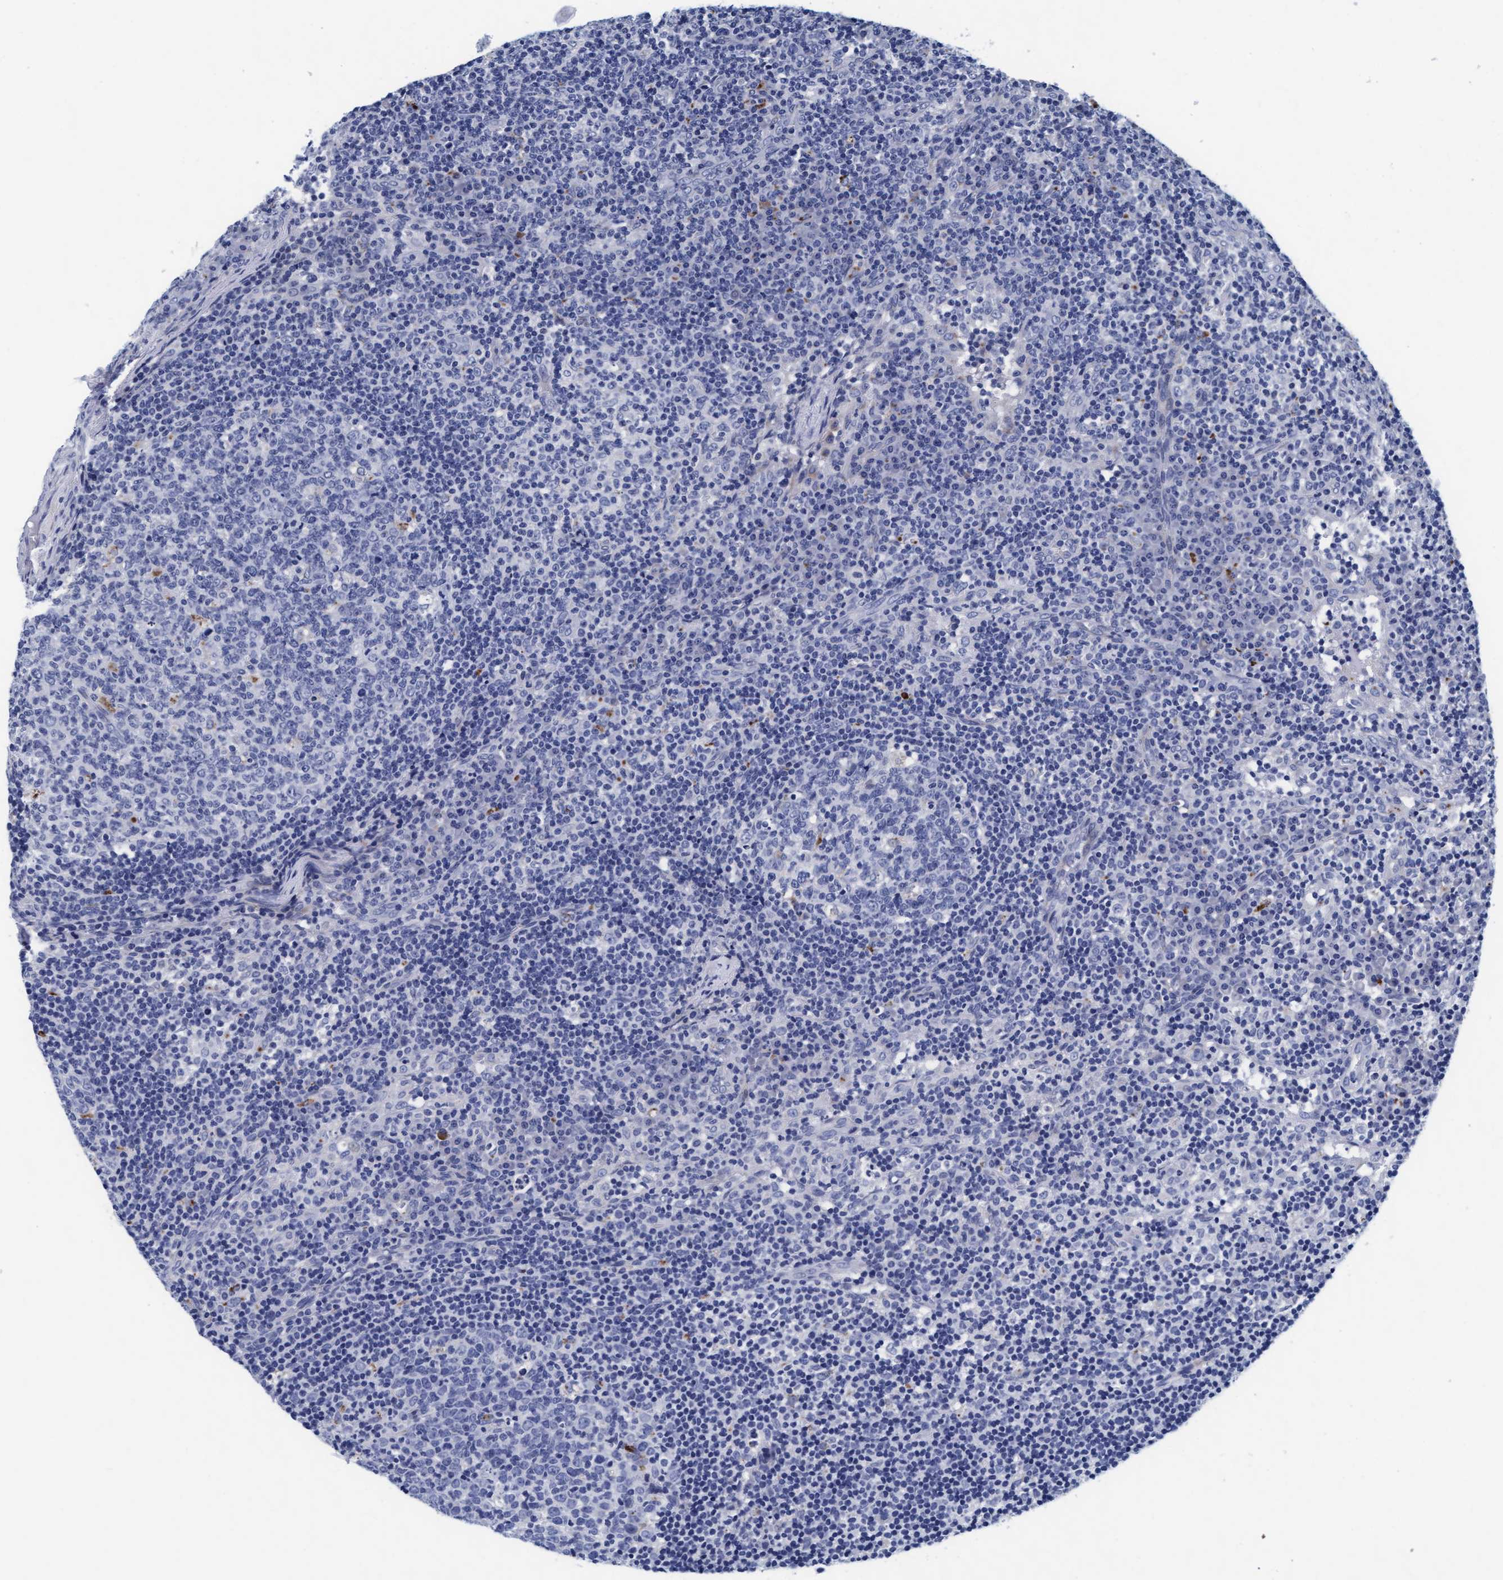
{"staining": {"intensity": "negative", "quantity": "none", "location": "none"}, "tissue": "lymph node", "cell_type": "Germinal center cells", "image_type": "normal", "snomed": [{"axis": "morphology", "description": "Normal tissue, NOS"}, {"axis": "morphology", "description": "Inflammation, NOS"}, {"axis": "topography", "description": "Lymph node"}], "caption": "This is a micrograph of immunohistochemistry (IHC) staining of benign lymph node, which shows no positivity in germinal center cells.", "gene": "ARSG", "patient": {"sex": "male", "age": 55}}